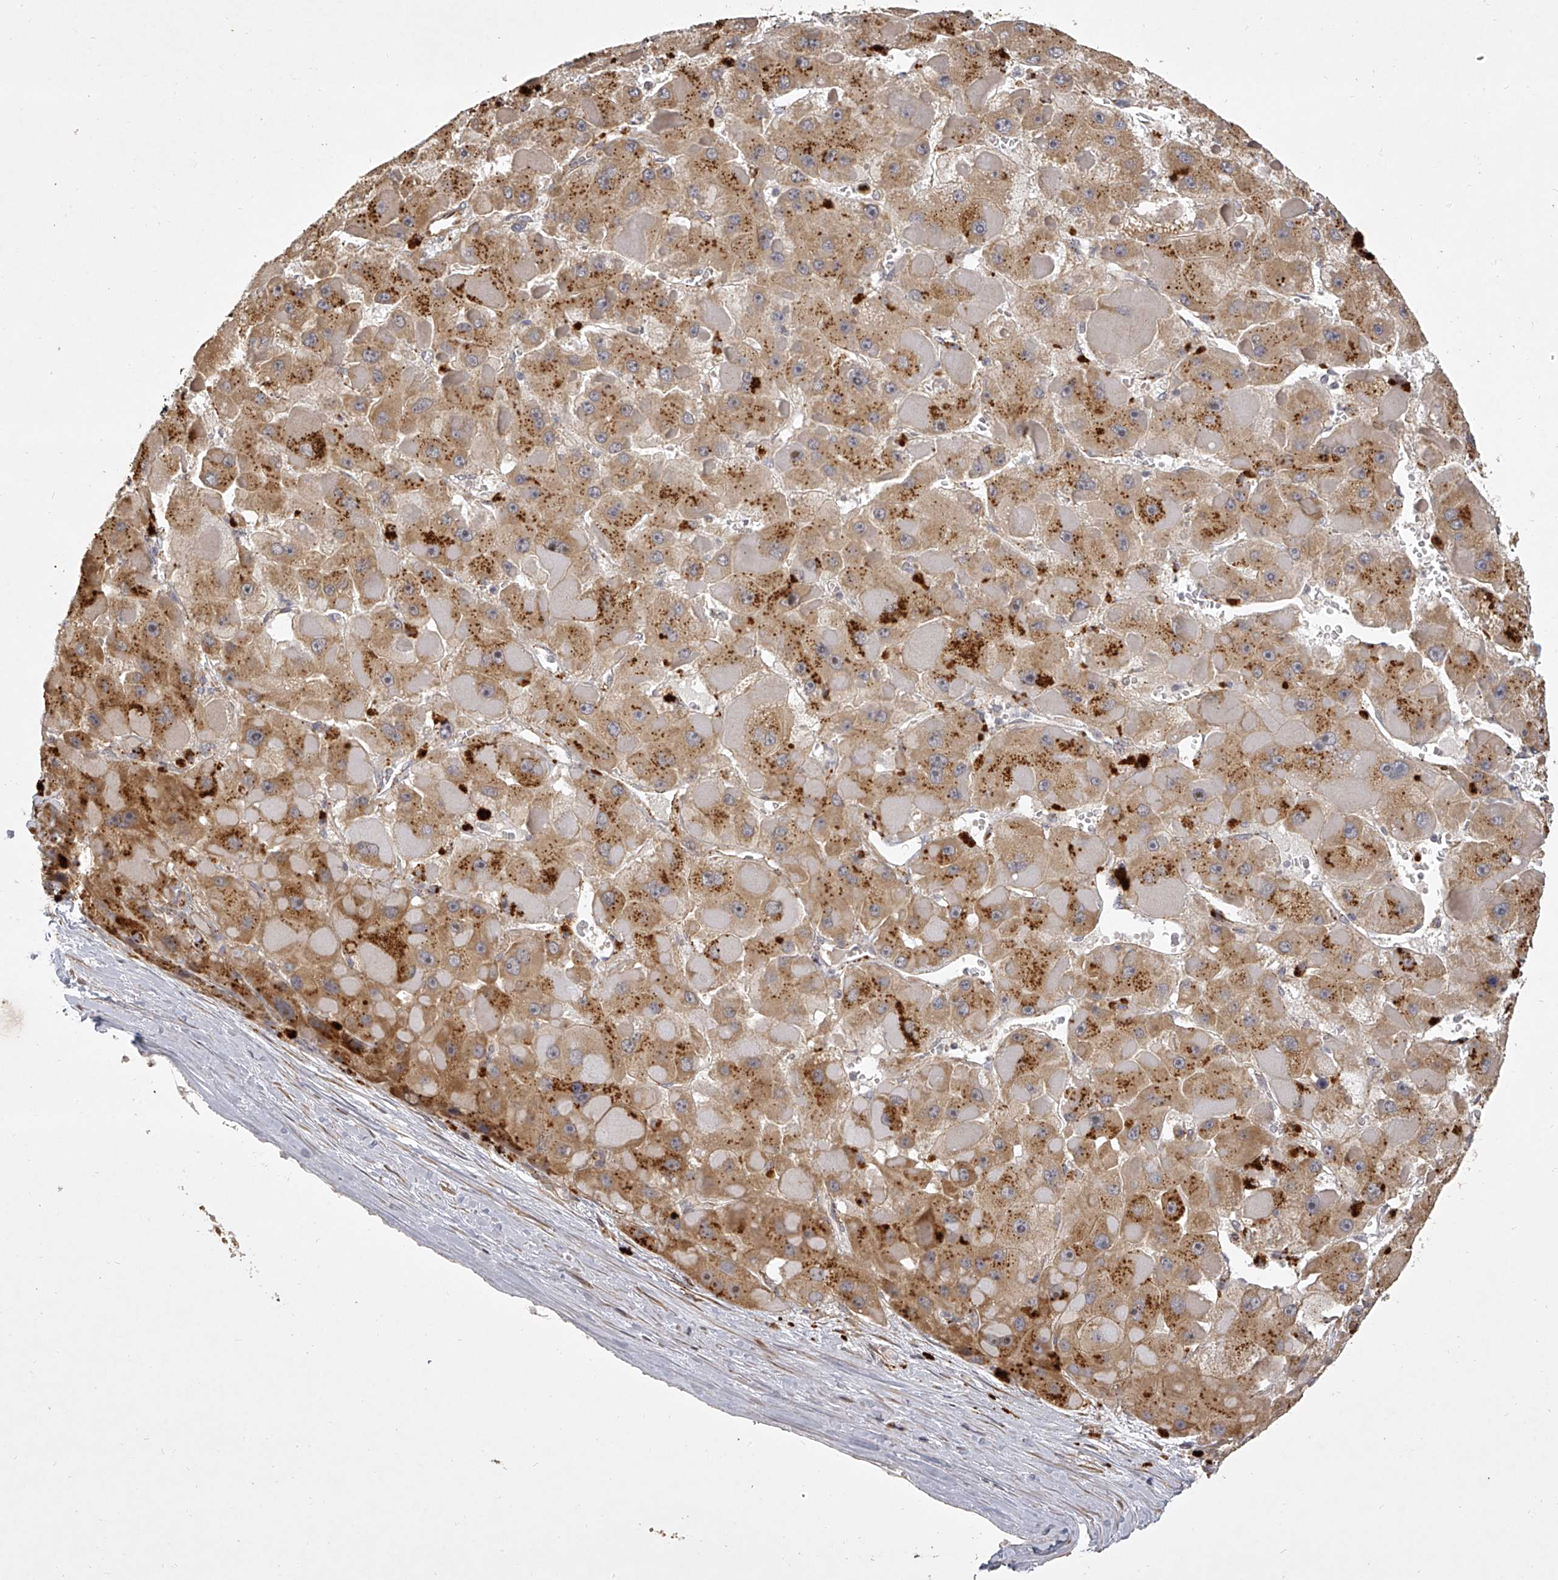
{"staining": {"intensity": "moderate", "quantity": "25%-75%", "location": "cytoplasmic/membranous"}, "tissue": "liver cancer", "cell_type": "Tumor cells", "image_type": "cancer", "snomed": [{"axis": "morphology", "description": "Carcinoma, Hepatocellular, NOS"}, {"axis": "topography", "description": "Liver"}], "caption": "A micrograph of liver hepatocellular carcinoma stained for a protein shows moderate cytoplasmic/membranous brown staining in tumor cells.", "gene": "DOCK9", "patient": {"sex": "female", "age": 73}}